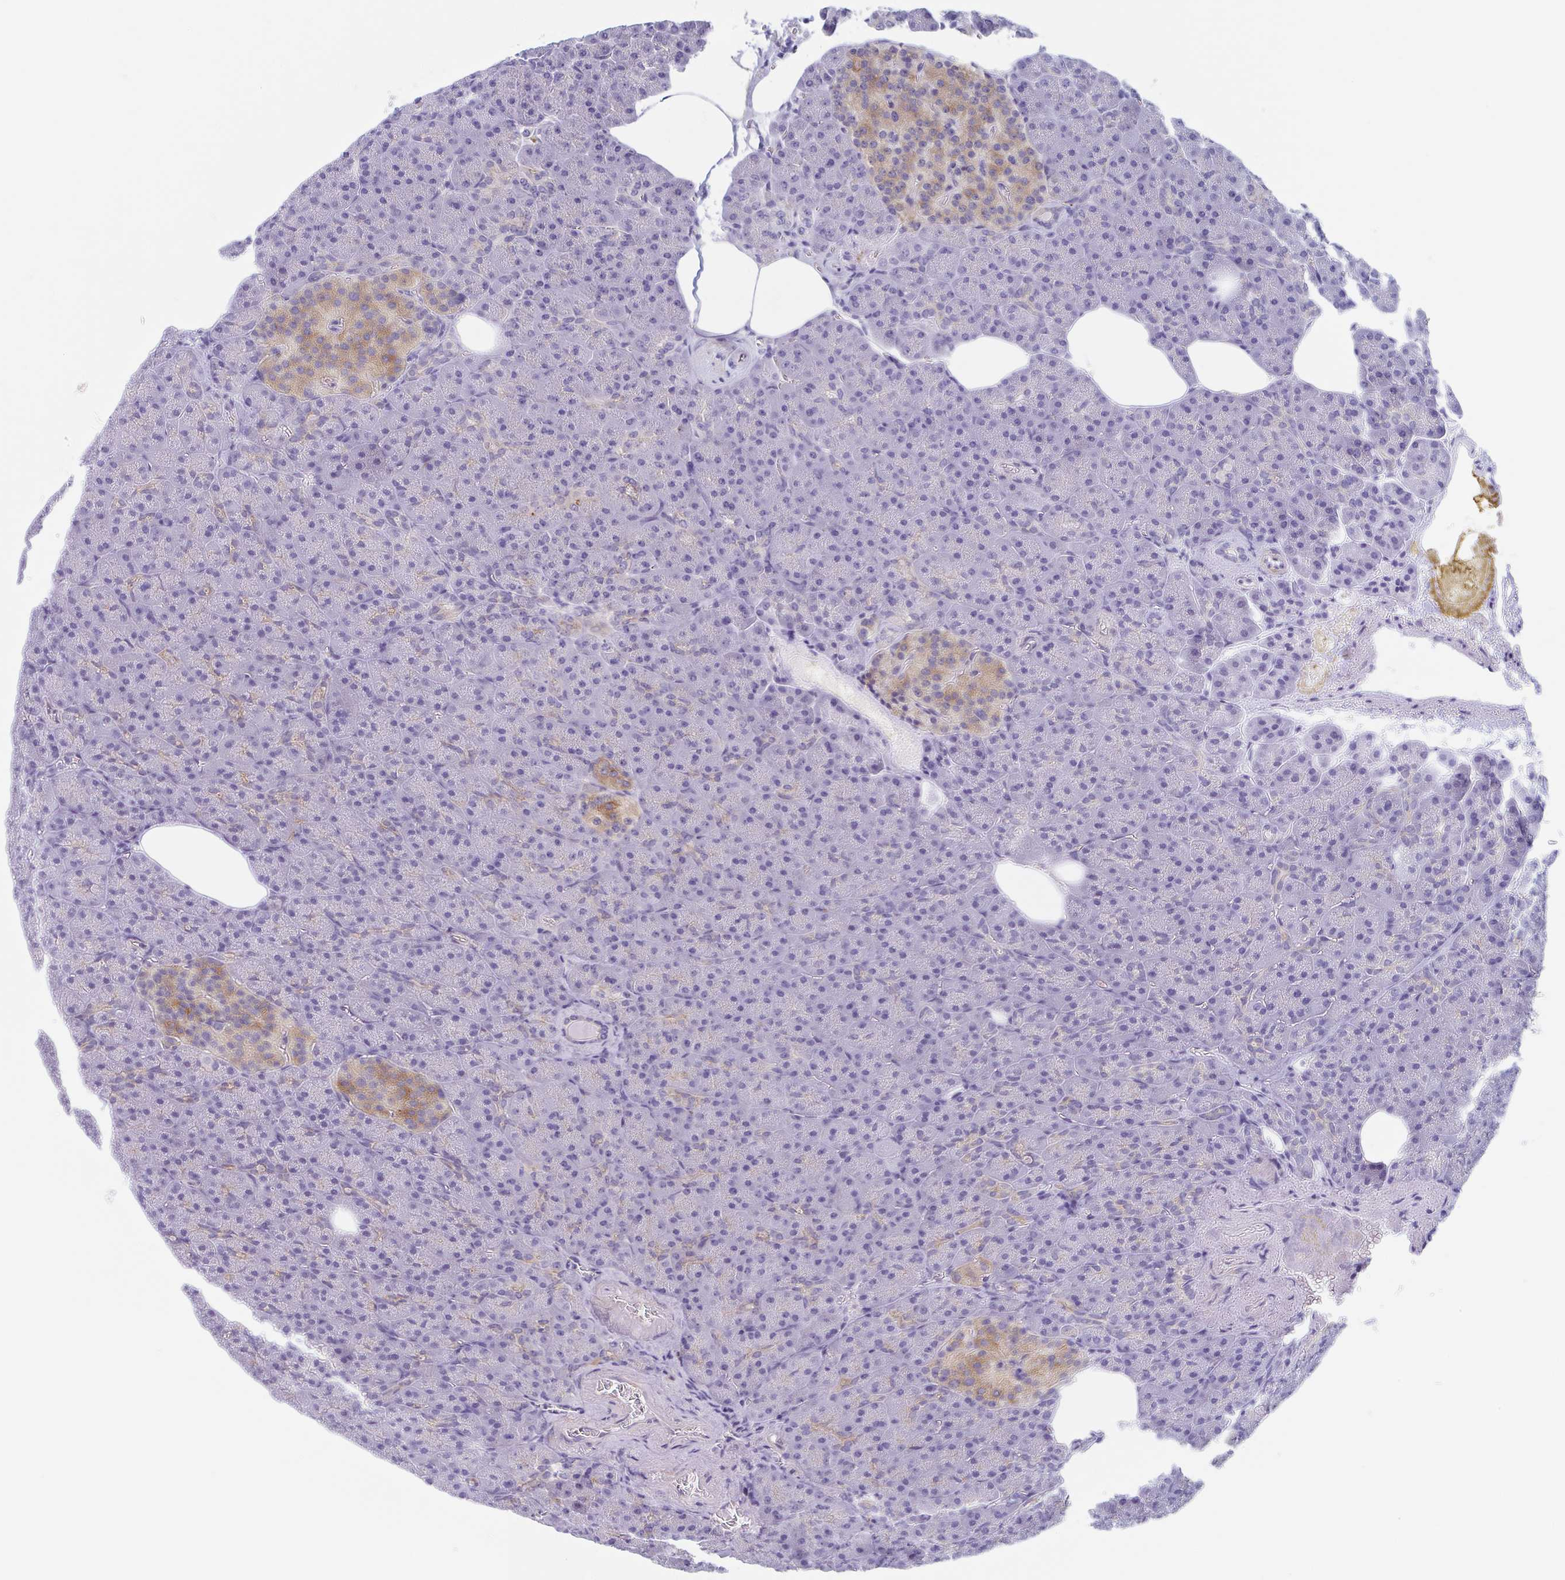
{"staining": {"intensity": "moderate", "quantity": "<25%", "location": "cytoplasmic/membranous"}, "tissue": "pancreas", "cell_type": "Exocrine glandular cells", "image_type": "normal", "snomed": [{"axis": "morphology", "description": "Normal tissue, NOS"}, {"axis": "topography", "description": "Pancreas"}], "caption": "A low amount of moderate cytoplasmic/membranous expression is appreciated in about <25% of exocrine glandular cells in normal pancreas. (DAB IHC with brightfield microscopy, high magnification).", "gene": "DYNC1I1", "patient": {"sex": "female", "age": 74}}